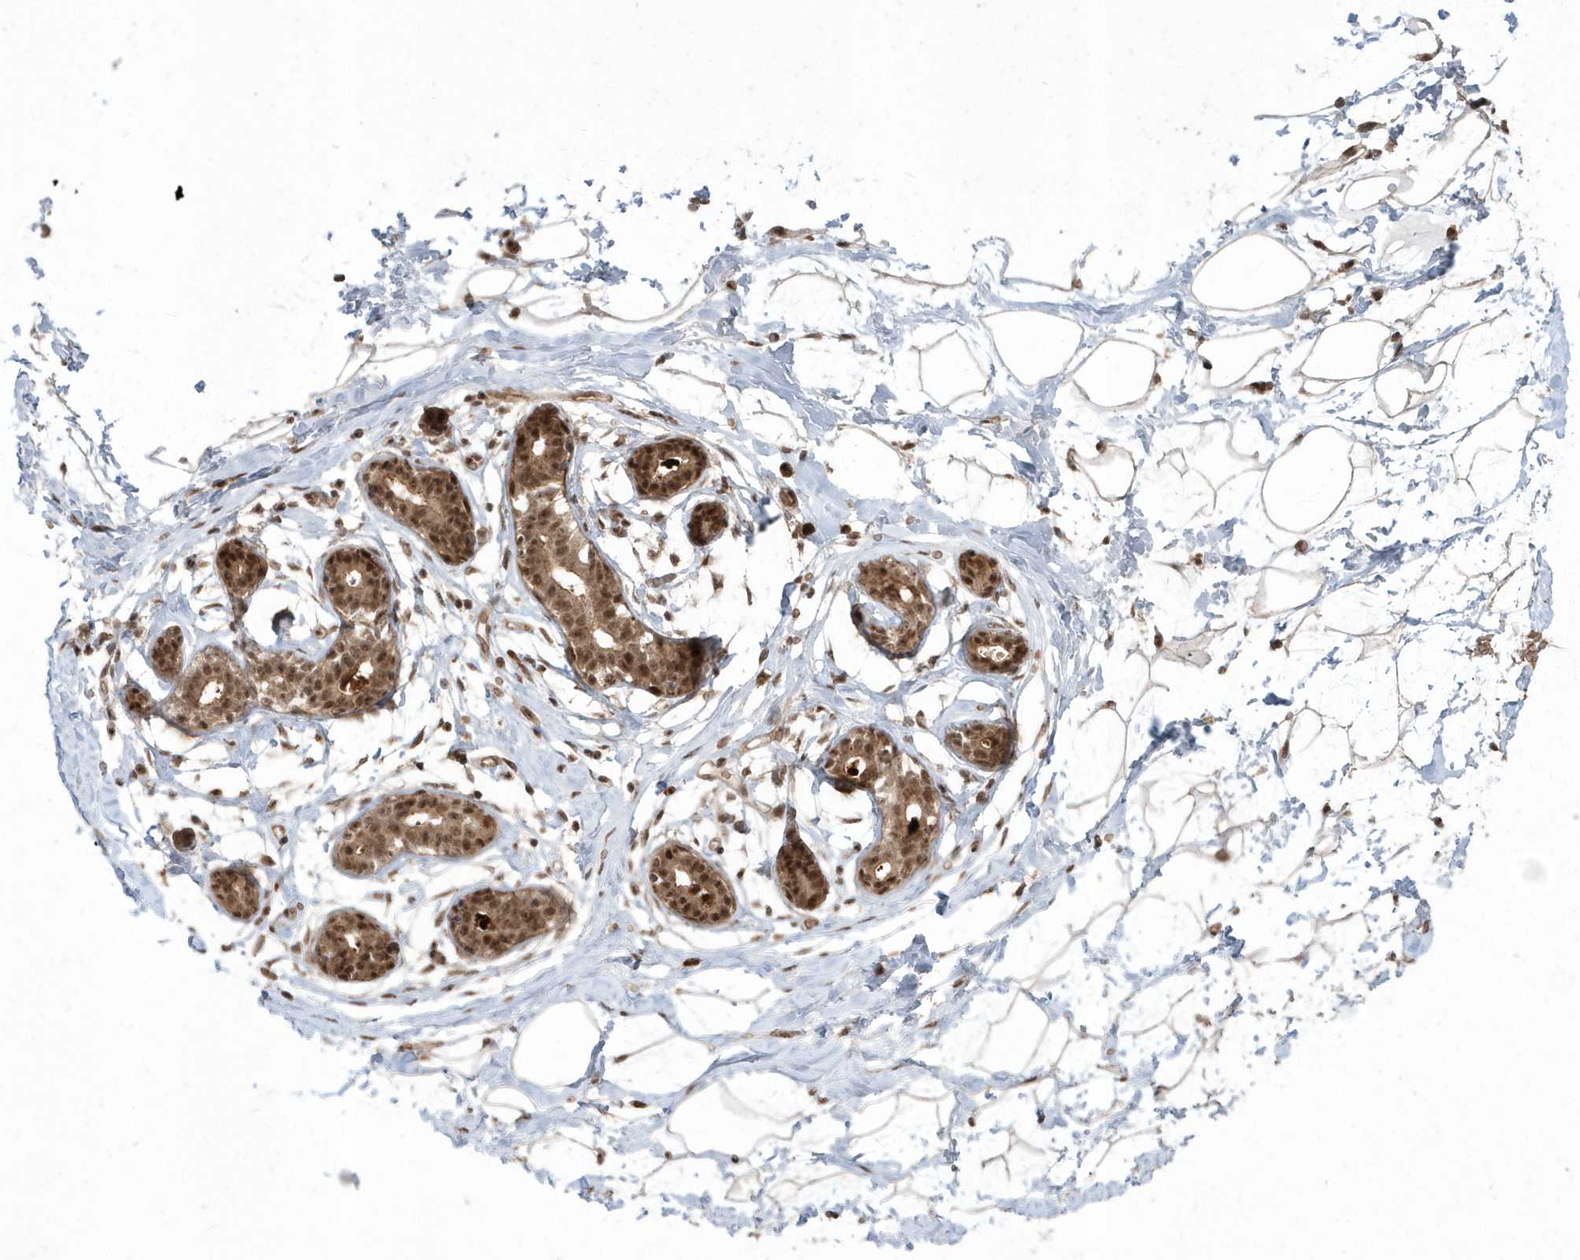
{"staining": {"intensity": "moderate", "quantity": ">75%", "location": "nuclear"}, "tissue": "breast", "cell_type": "Adipocytes", "image_type": "normal", "snomed": [{"axis": "morphology", "description": "Normal tissue, NOS"}, {"axis": "topography", "description": "Breast"}], "caption": "Moderate nuclear protein positivity is present in about >75% of adipocytes in breast.", "gene": "EPB41L4A", "patient": {"sex": "female", "age": 23}}